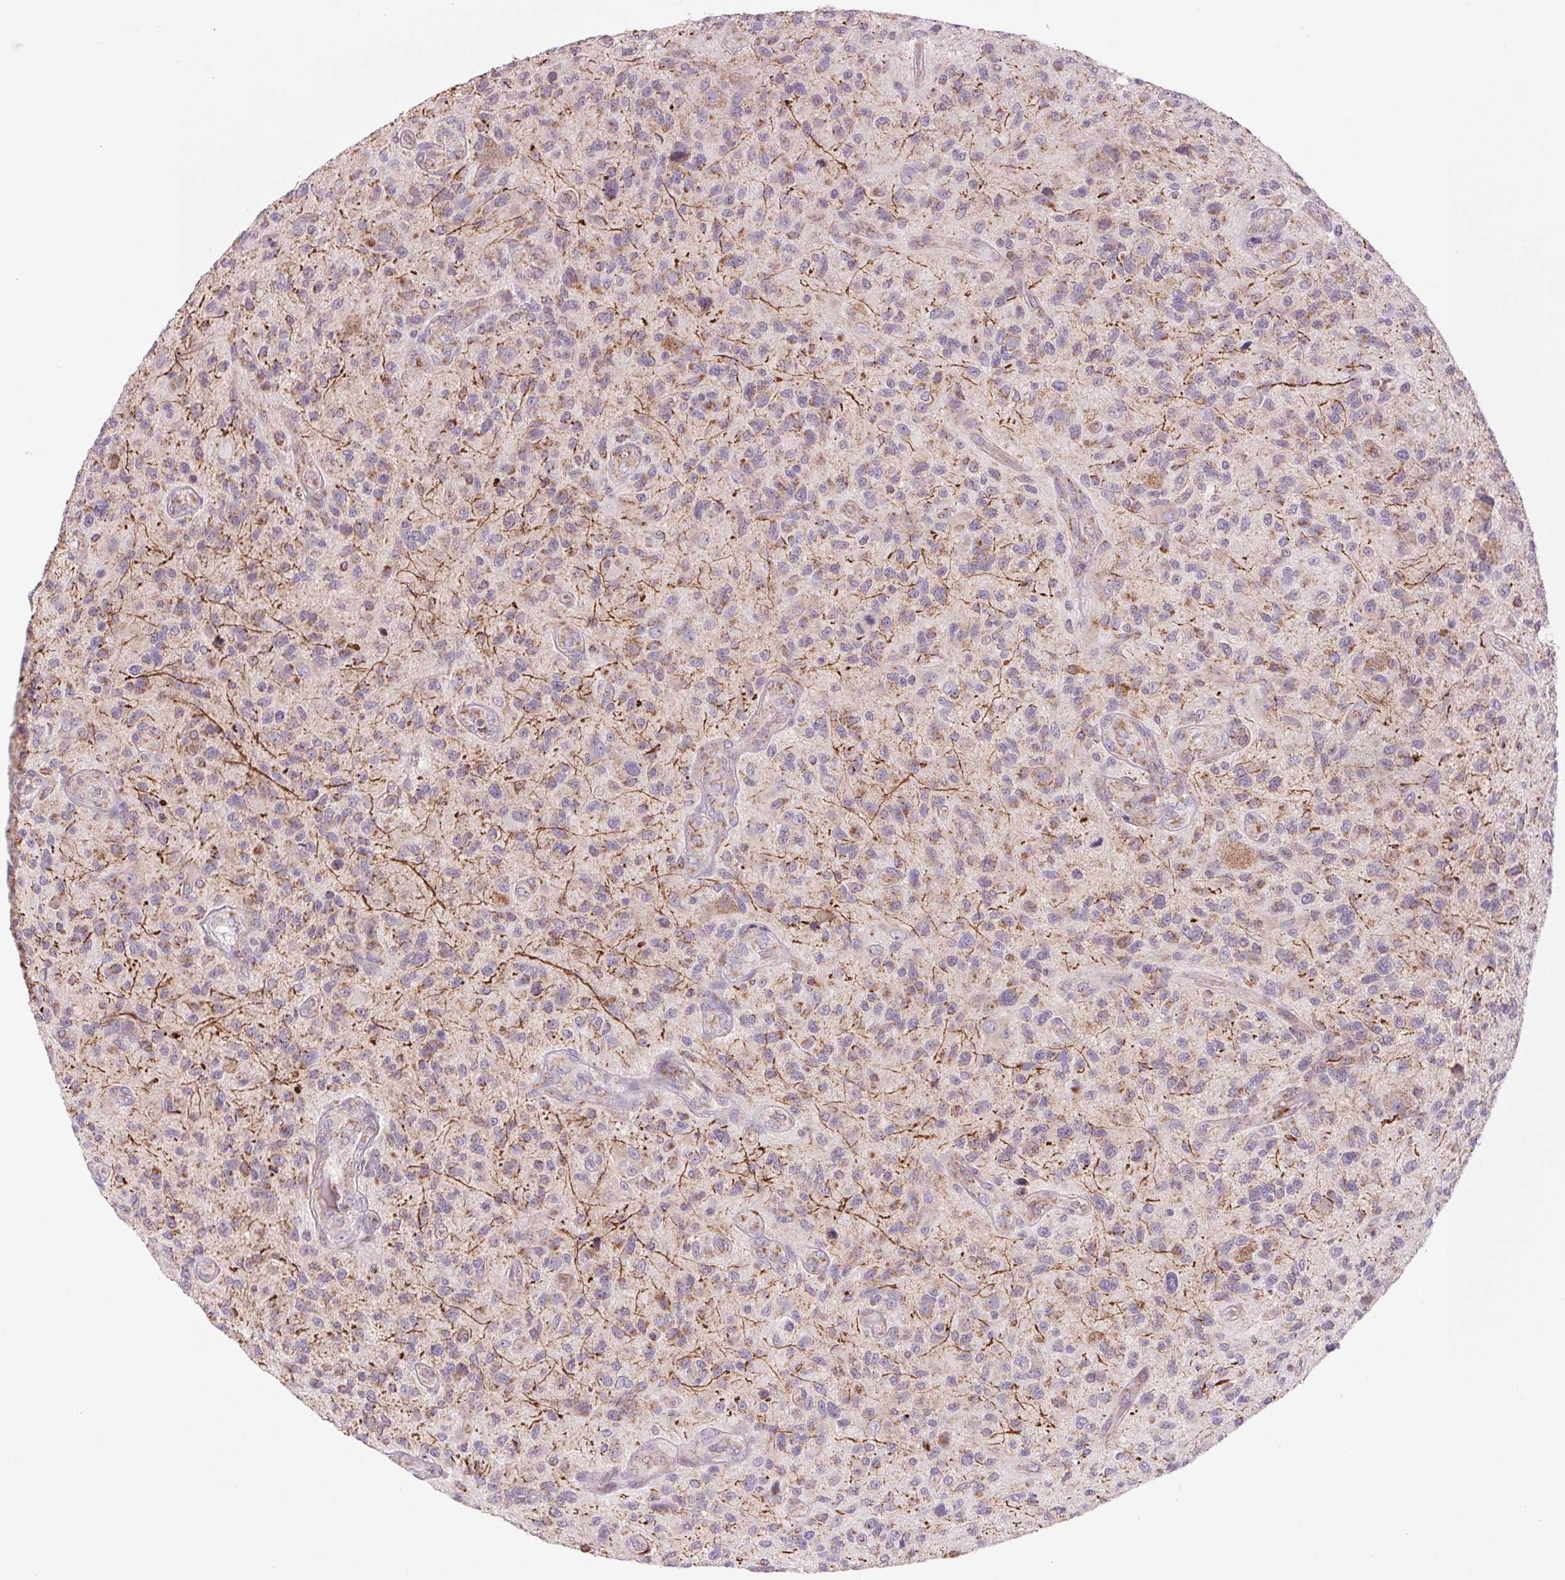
{"staining": {"intensity": "weak", "quantity": "<25%", "location": "cytoplasmic/membranous"}, "tissue": "glioma", "cell_type": "Tumor cells", "image_type": "cancer", "snomed": [{"axis": "morphology", "description": "Glioma, malignant, High grade"}, {"axis": "topography", "description": "Brain"}], "caption": "Immunohistochemistry (IHC) of glioma demonstrates no positivity in tumor cells.", "gene": "COX6A1", "patient": {"sex": "male", "age": 47}}